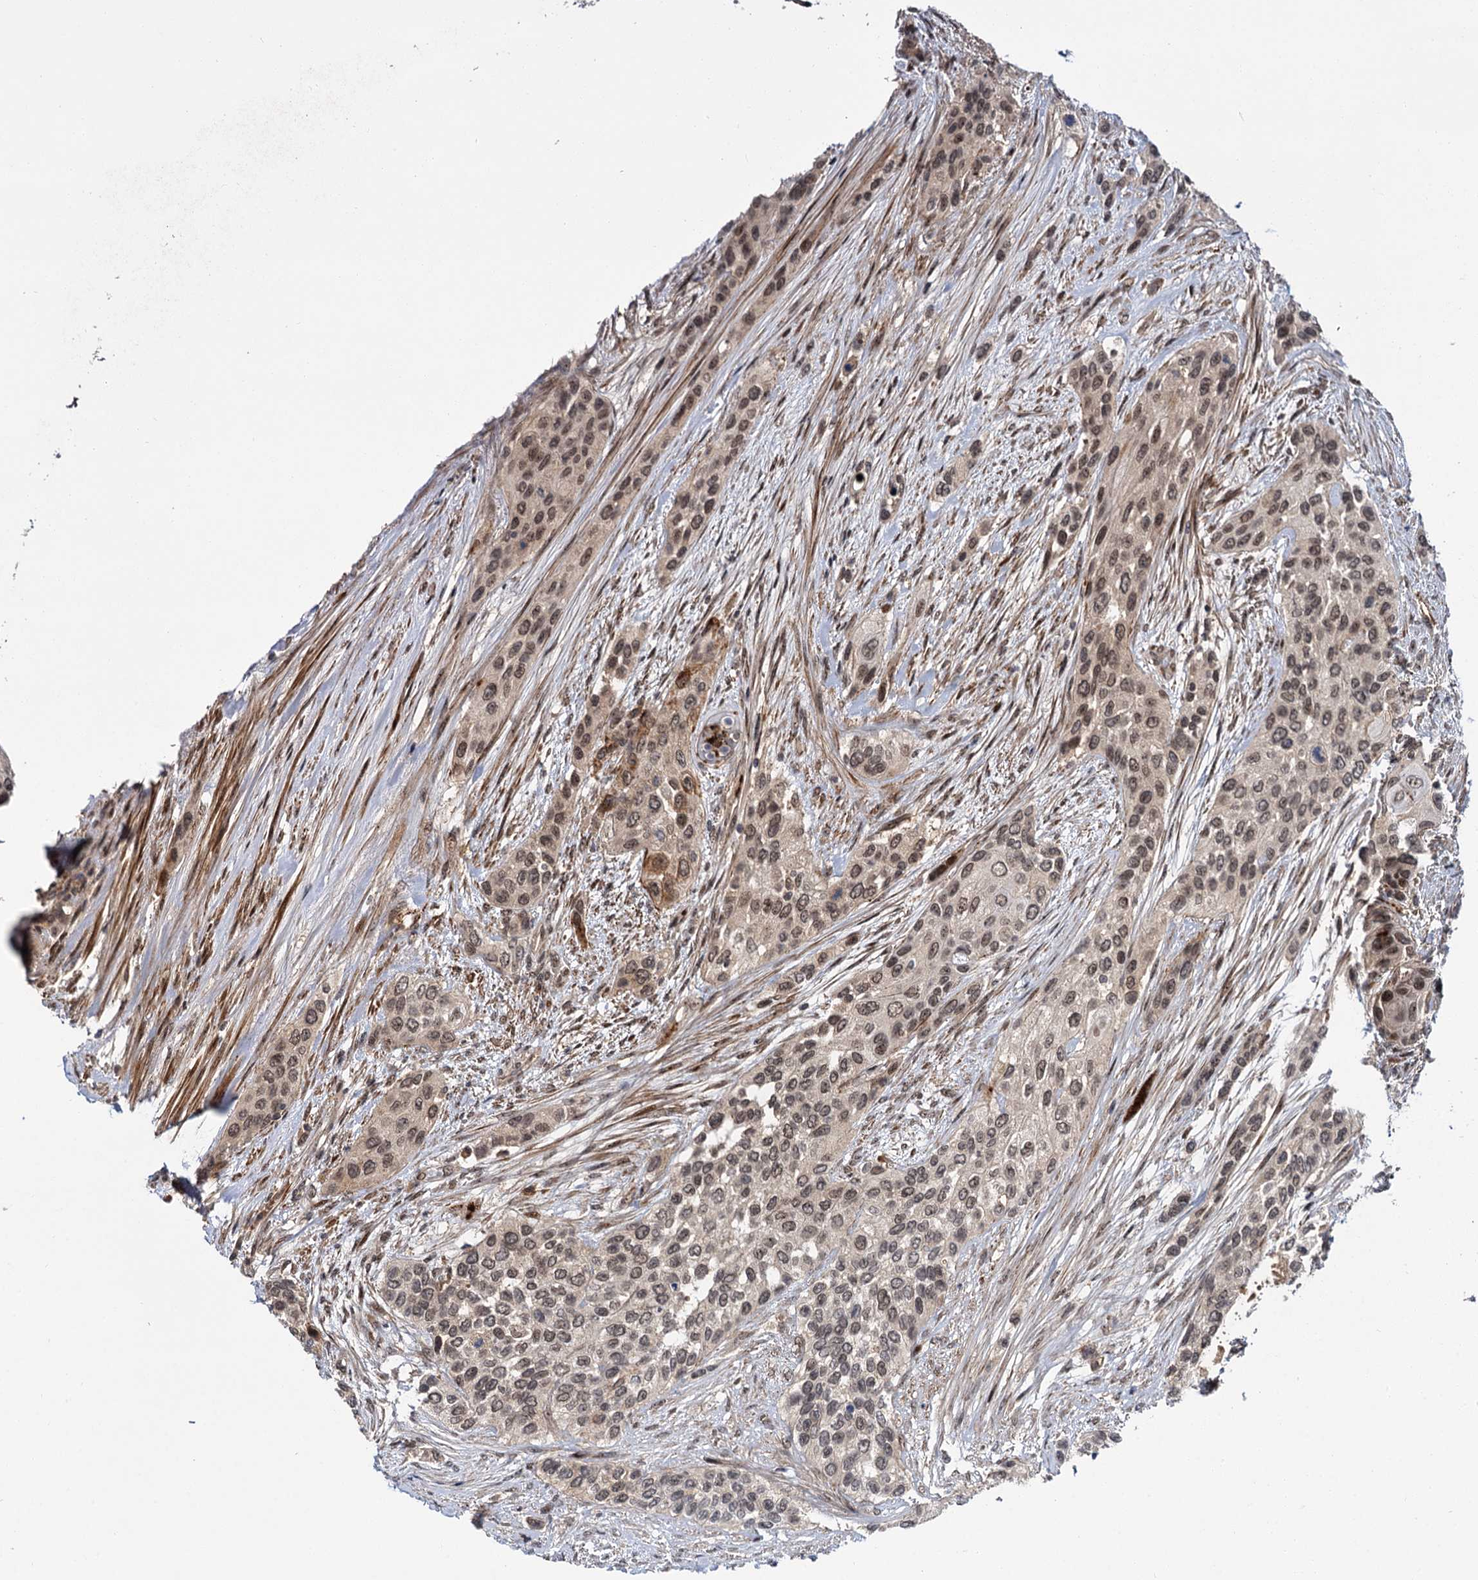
{"staining": {"intensity": "moderate", "quantity": ">75%", "location": "nuclear"}, "tissue": "urothelial cancer", "cell_type": "Tumor cells", "image_type": "cancer", "snomed": [{"axis": "morphology", "description": "Normal tissue, NOS"}, {"axis": "morphology", "description": "Urothelial carcinoma, High grade"}, {"axis": "topography", "description": "Vascular tissue"}, {"axis": "topography", "description": "Urinary bladder"}], "caption": "DAB immunohistochemical staining of urothelial cancer reveals moderate nuclear protein staining in approximately >75% of tumor cells.", "gene": "MBD6", "patient": {"sex": "female", "age": 56}}